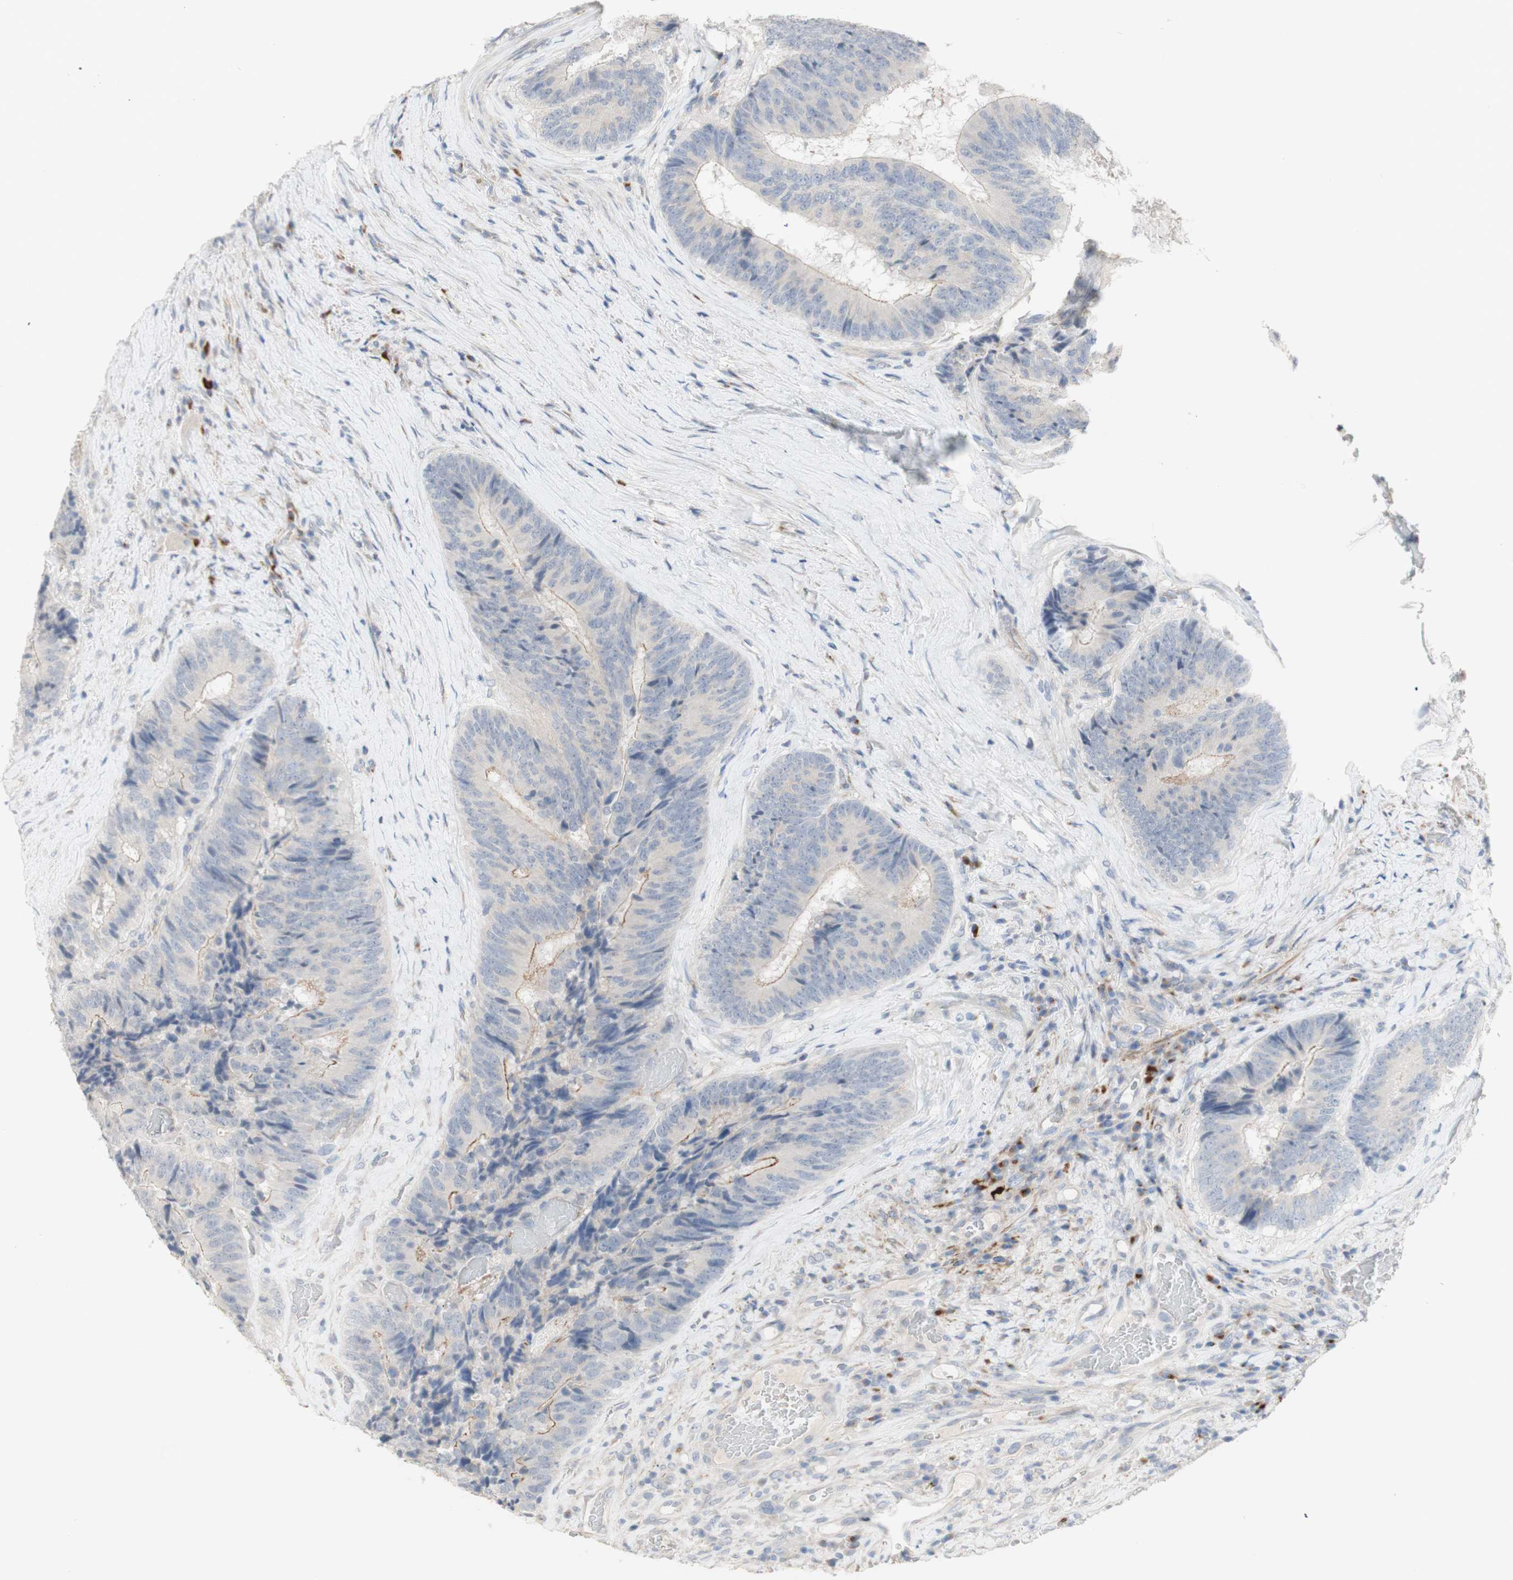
{"staining": {"intensity": "weak", "quantity": "25%-75%", "location": "cytoplasmic/membranous"}, "tissue": "colorectal cancer", "cell_type": "Tumor cells", "image_type": "cancer", "snomed": [{"axis": "morphology", "description": "Adenocarcinoma, NOS"}, {"axis": "topography", "description": "Rectum"}], "caption": "Approximately 25%-75% of tumor cells in human colorectal adenocarcinoma show weak cytoplasmic/membranous protein expression as visualized by brown immunohistochemical staining.", "gene": "MANEA", "patient": {"sex": "male", "age": 72}}